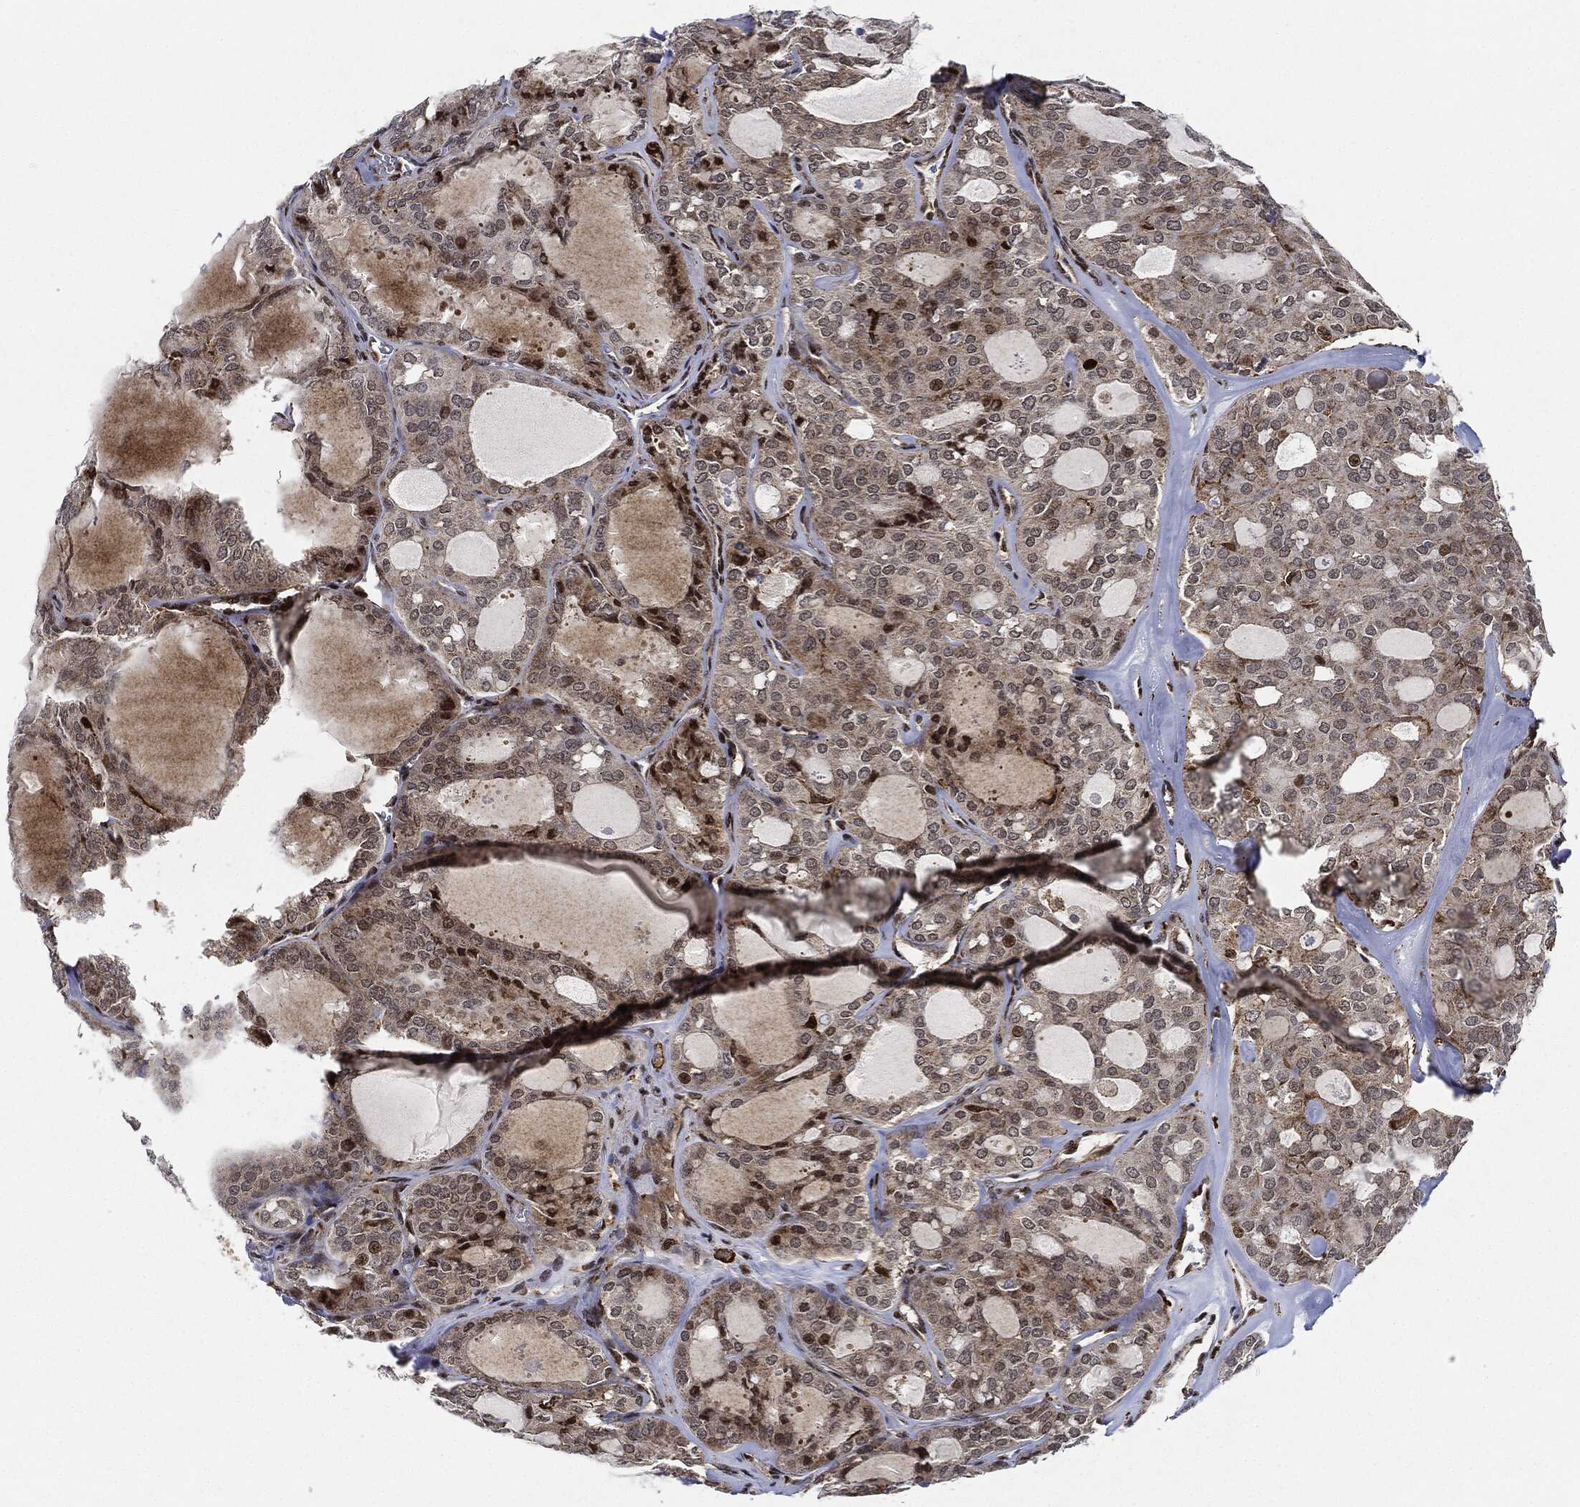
{"staining": {"intensity": "moderate", "quantity": "<25%", "location": "nuclear"}, "tissue": "thyroid cancer", "cell_type": "Tumor cells", "image_type": "cancer", "snomed": [{"axis": "morphology", "description": "Follicular adenoma carcinoma, NOS"}, {"axis": "topography", "description": "Thyroid gland"}], "caption": "Immunohistochemistry photomicrograph of human thyroid follicular adenoma carcinoma stained for a protein (brown), which reveals low levels of moderate nuclear staining in about <25% of tumor cells.", "gene": "NANOS3", "patient": {"sex": "male", "age": 75}}